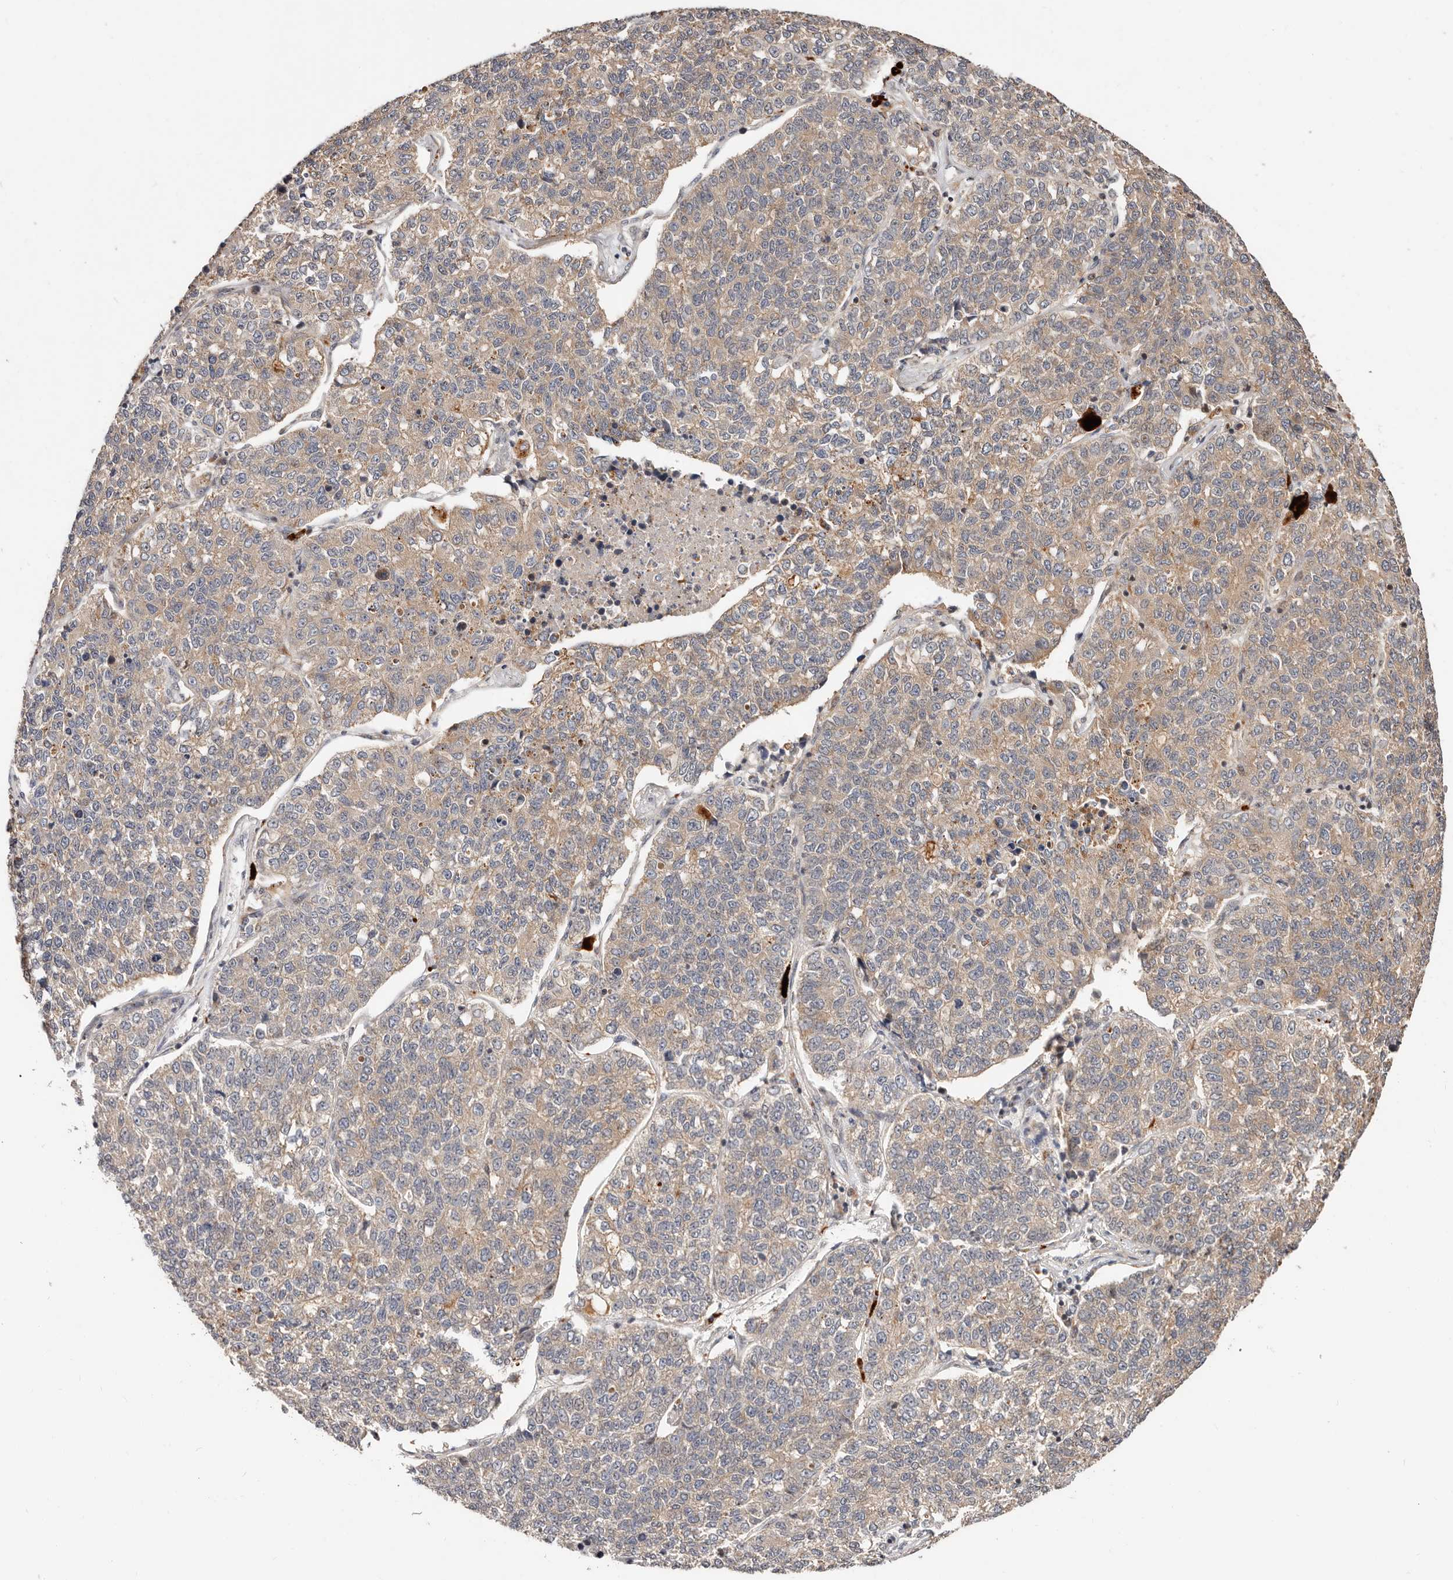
{"staining": {"intensity": "weak", "quantity": "25%-75%", "location": "cytoplasmic/membranous"}, "tissue": "lung cancer", "cell_type": "Tumor cells", "image_type": "cancer", "snomed": [{"axis": "morphology", "description": "Adenocarcinoma, NOS"}, {"axis": "topography", "description": "Lung"}], "caption": "Immunohistochemistry staining of lung cancer (adenocarcinoma), which displays low levels of weak cytoplasmic/membranous staining in approximately 25%-75% of tumor cells indicating weak cytoplasmic/membranous protein positivity. The staining was performed using DAB (brown) for protein detection and nuclei were counterstained in hematoxylin (blue).", "gene": "USP33", "patient": {"sex": "male", "age": 49}}